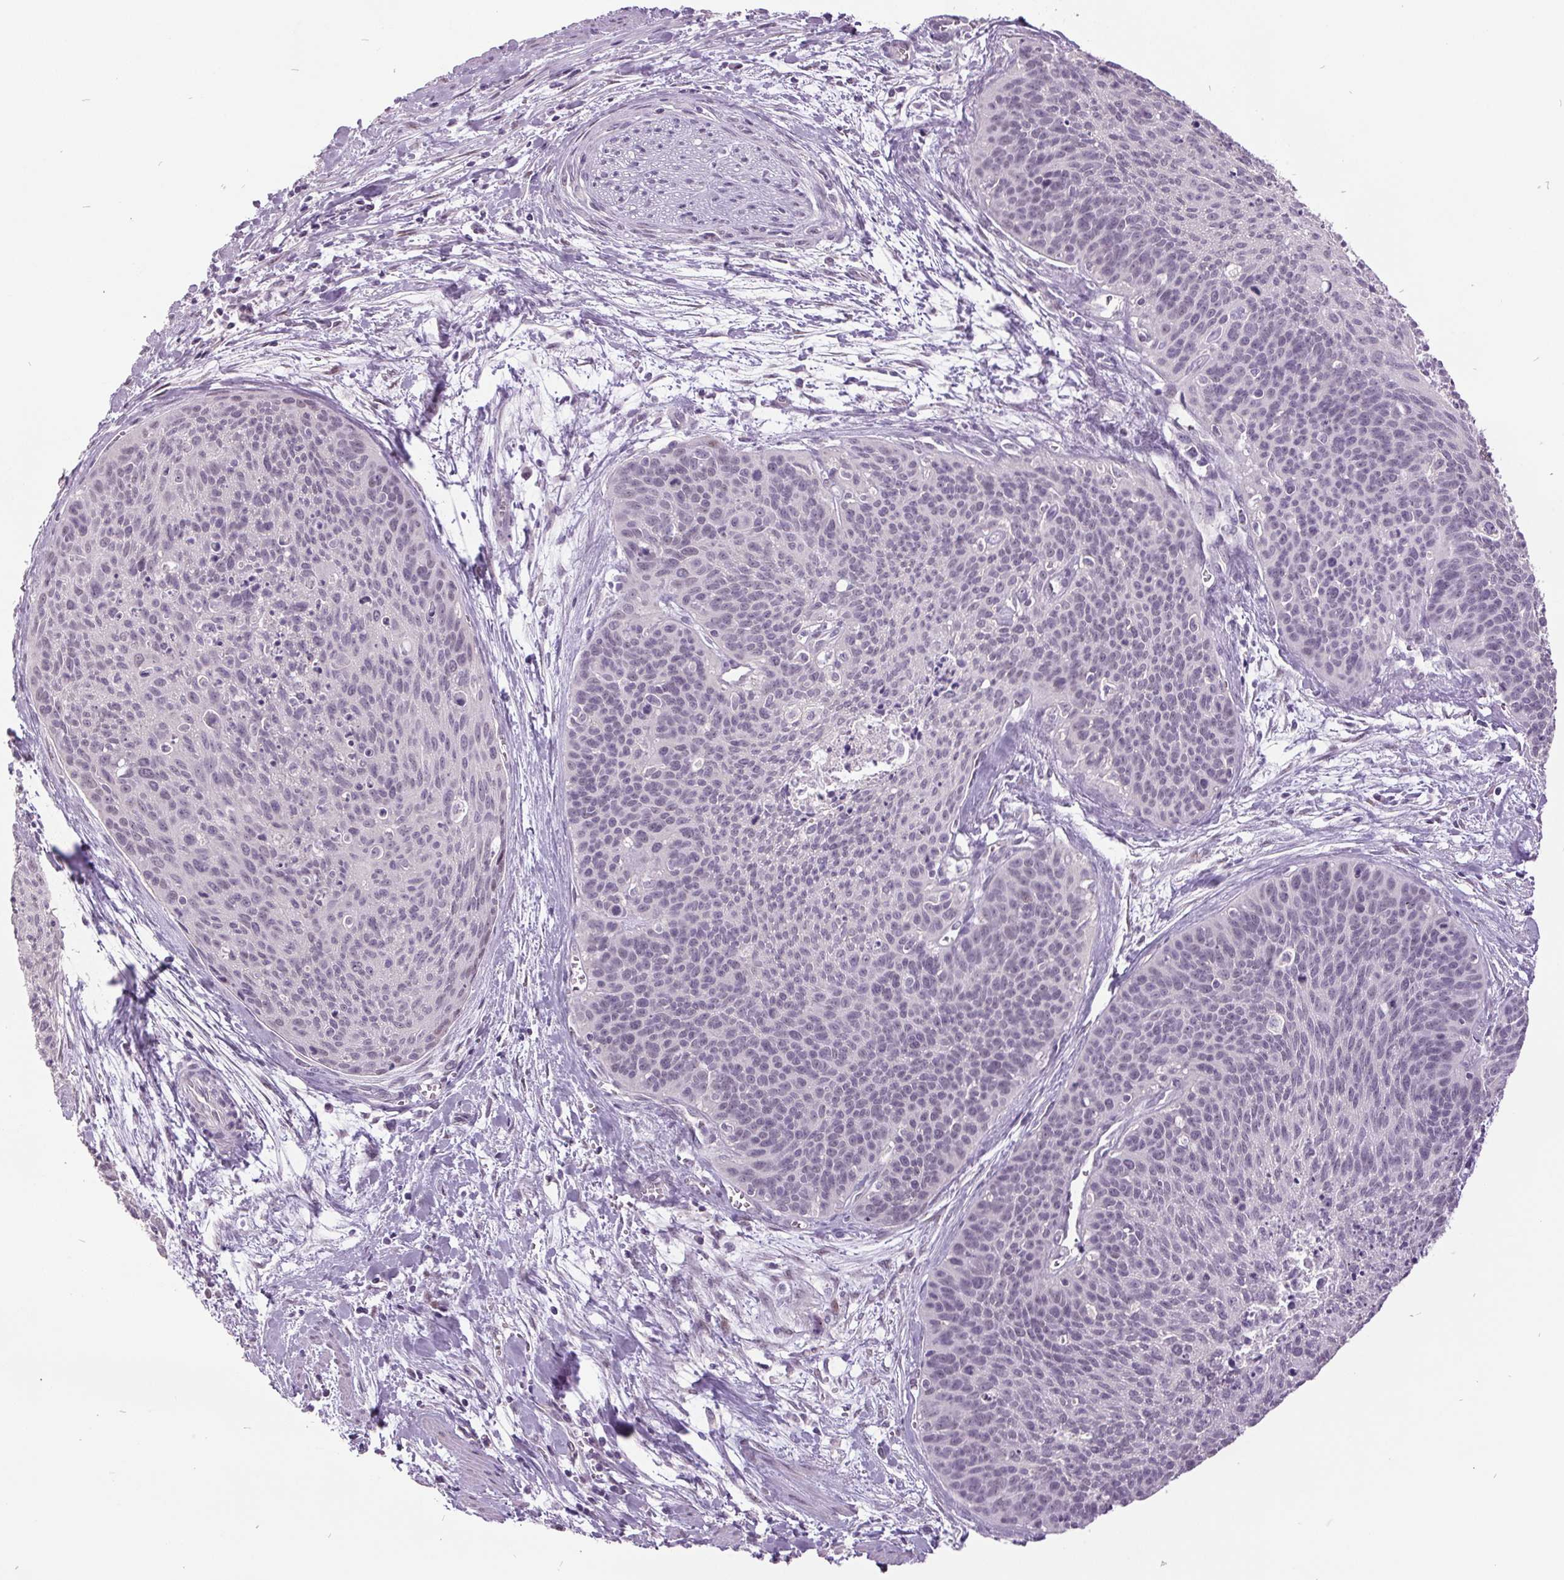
{"staining": {"intensity": "negative", "quantity": "none", "location": "none"}, "tissue": "cervical cancer", "cell_type": "Tumor cells", "image_type": "cancer", "snomed": [{"axis": "morphology", "description": "Squamous cell carcinoma, NOS"}, {"axis": "topography", "description": "Cervix"}], "caption": "This is an IHC photomicrograph of human cervical cancer (squamous cell carcinoma). There is no positivity in tumor cells.", "gene": "C2orf16", "patient": {"sex": "female", "age": 55}}